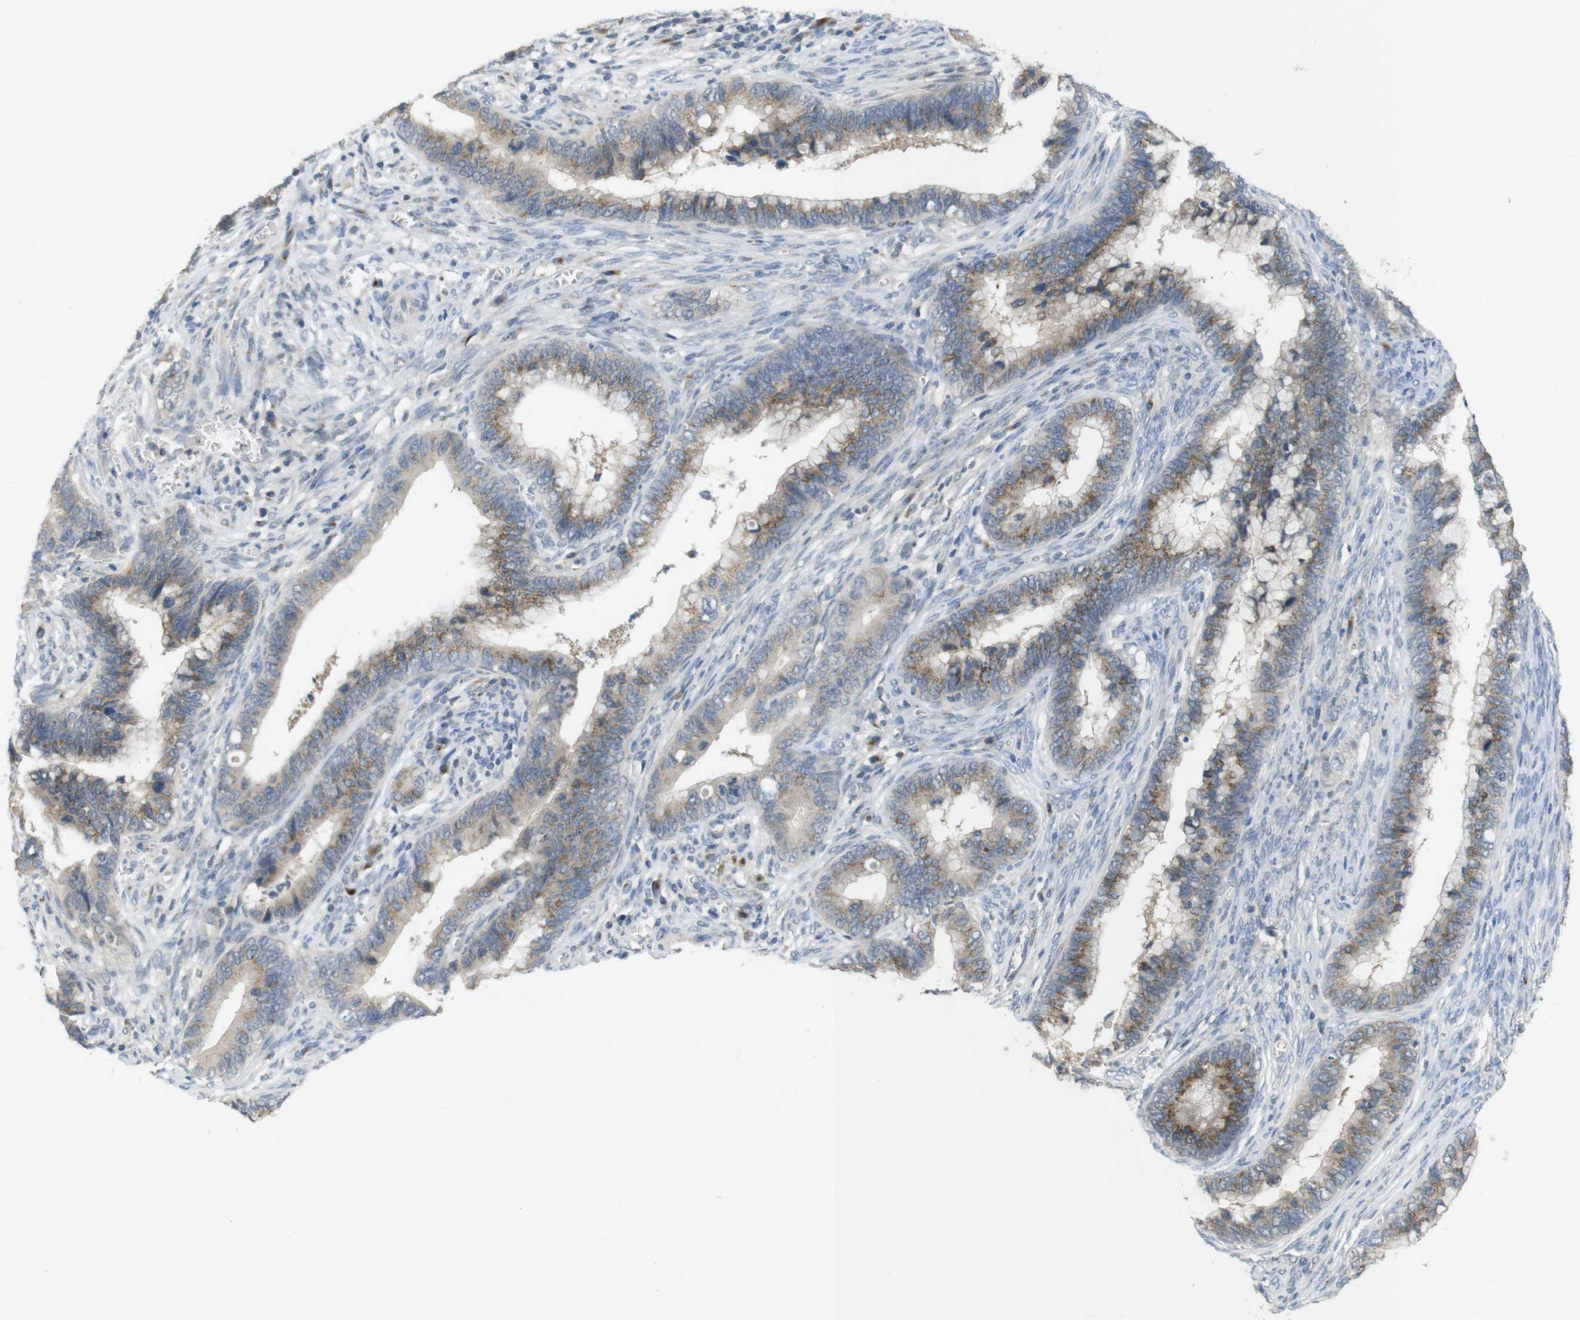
{"staining": {"intensity": "moderate", "quantity": ">75%", "location": "cytoplasmic/membranous"}, "tissue": "cervical cancer", "cell_type": "Tumor cells", "image_type": "cancer", "snomed": [{"axis": "morphology", "description": "Adenocarcinoma, NOS"}, {"axis": "topography", "description": "Cervix"}], "caption": "Brown immunohistochemical staining in cervical adenocarcinoma shows moderate cytoplasmic/membranous positivity in approximately >75% of tumor cells.", "gene": "YIPF3", "patient": {"sex": "female", "age": 44}}